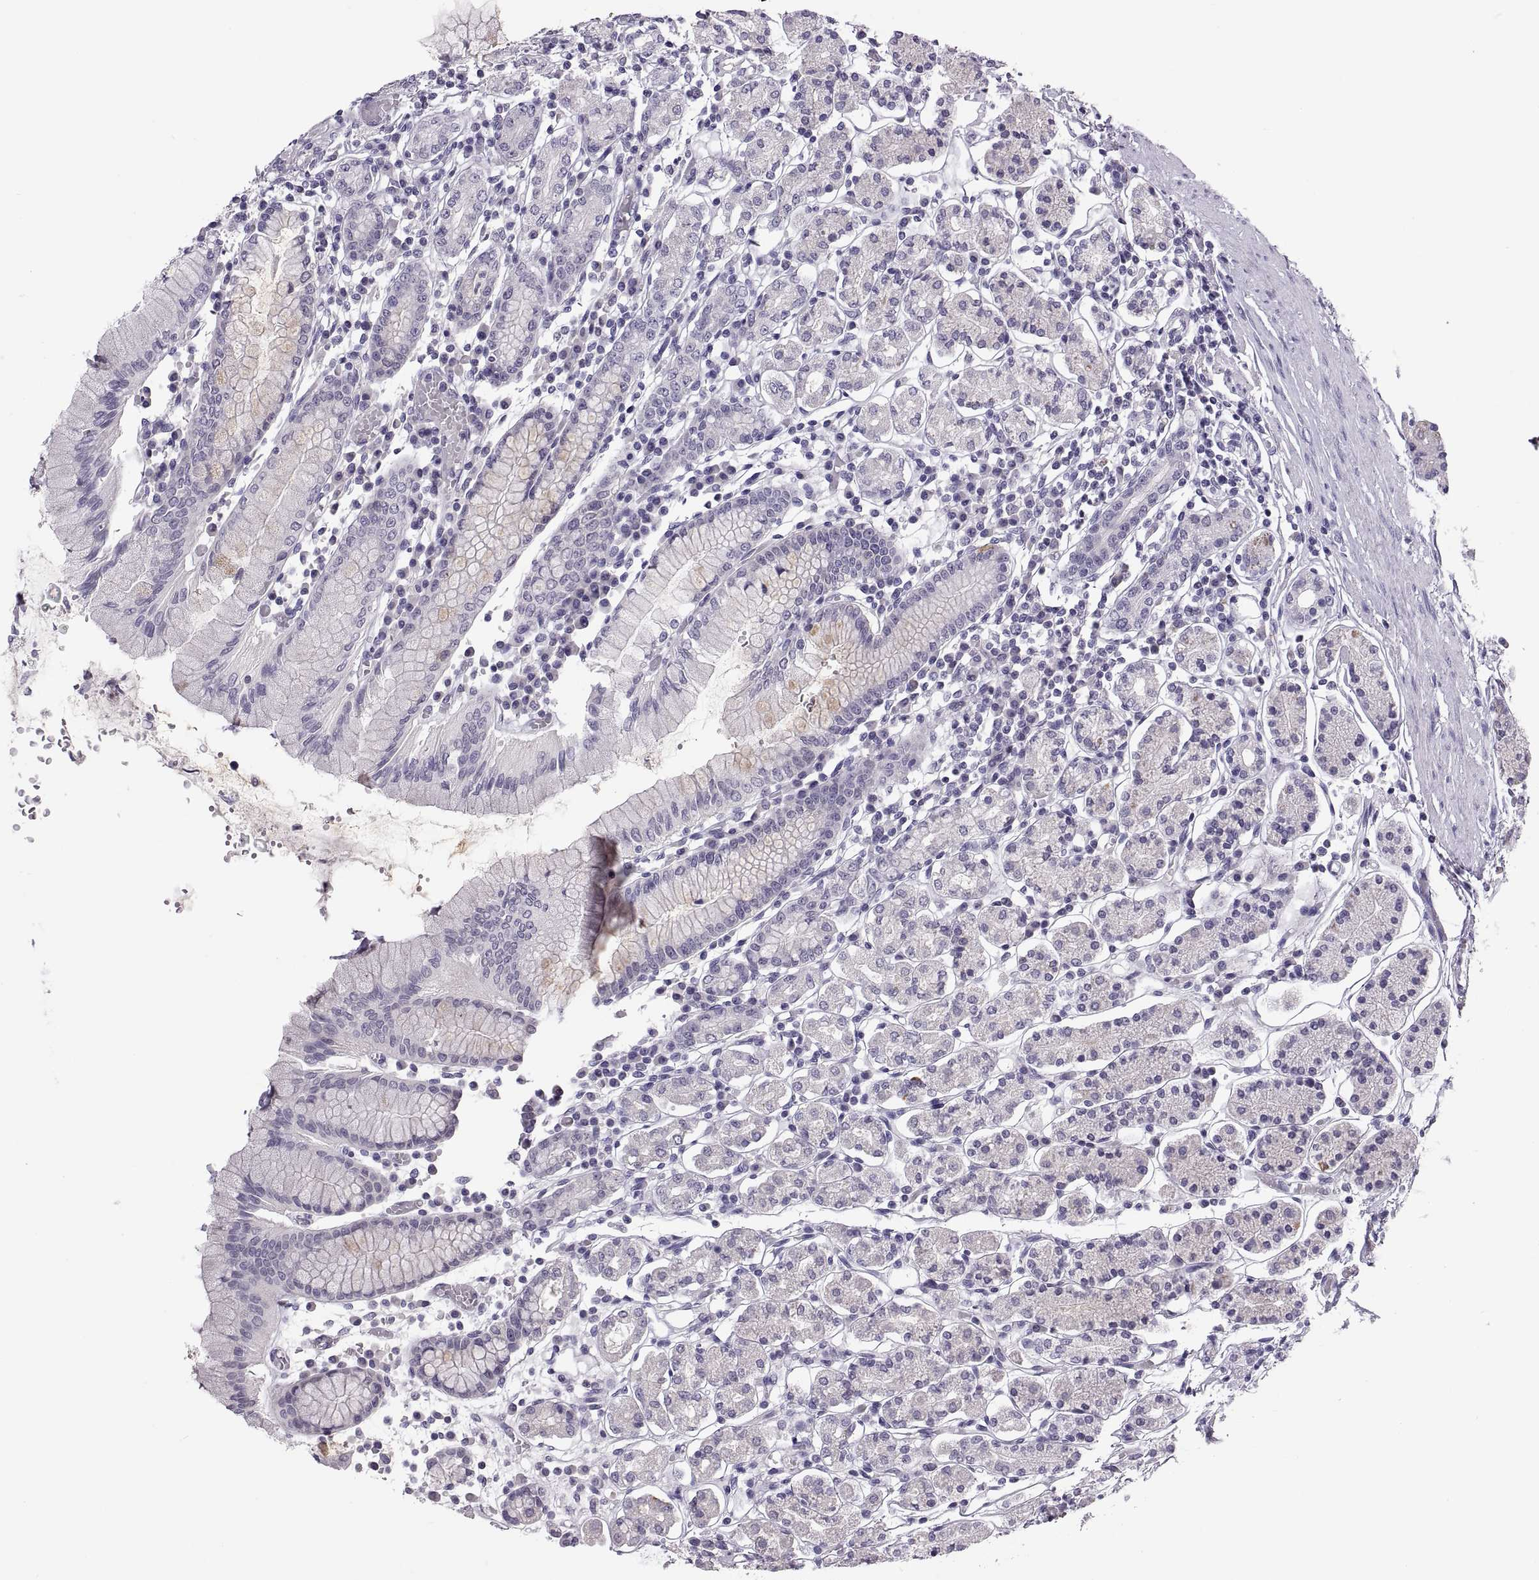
{"staining": {"intensity": "negative", "quantity": "none", "location": "none"}, "tissue": "stomach", "cell_type": "Glandular cells", "image_type": "normal", "snomed": [{"axis": "morphology", "description": "Normal tissue, NOS"}, {"axis": "topography", "description": "Stomach, upper"}, {"axis": "topography", "description": "Stomach"}], "caption": "IHC image of normal human stomach stained for a protein (brown), which displays no expression in glandular cells.", "gene": "TTC21A", "patient": {"sex": "male", "age": 62}}